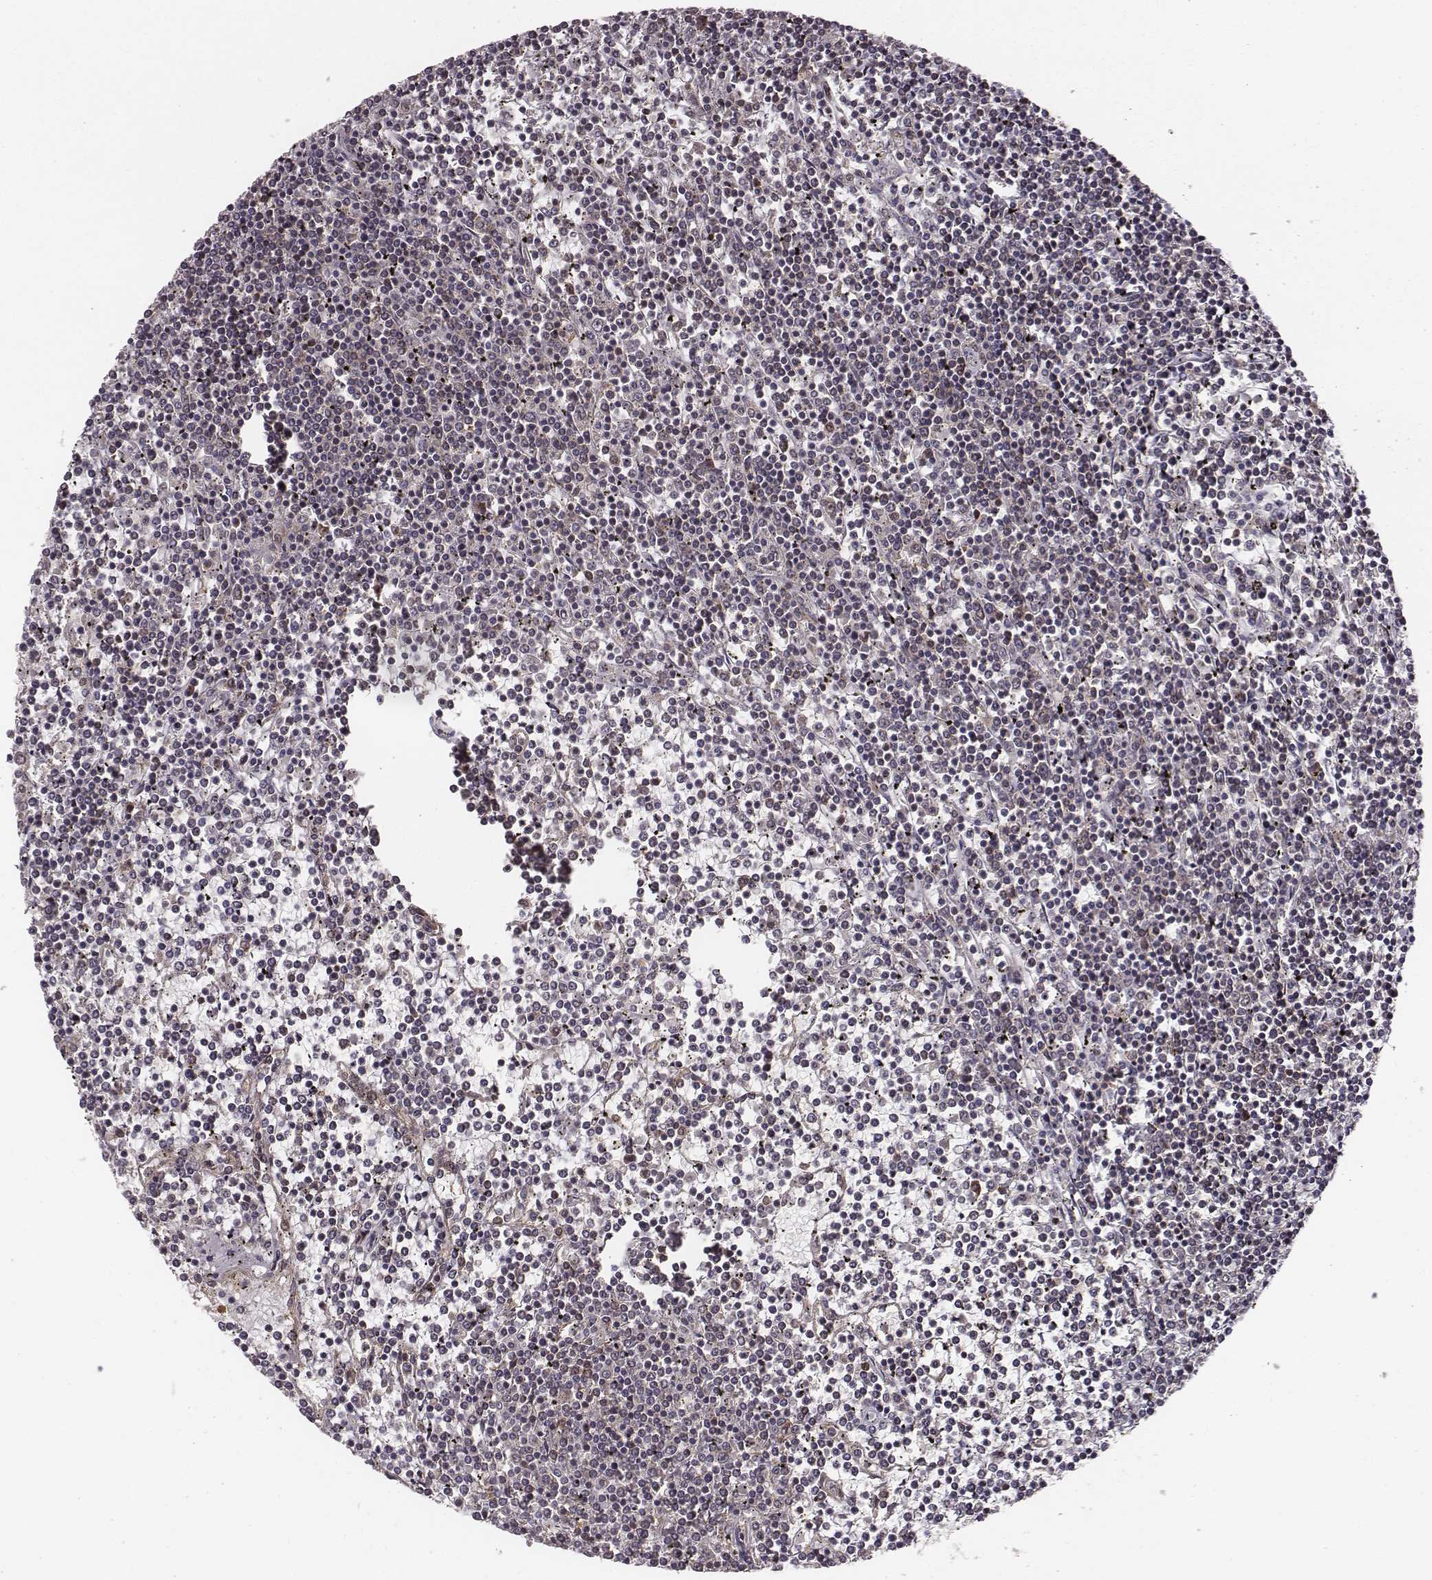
{"staining": {"intensity": "weak", "quantity": ">75%", "location": "cytoplasmic/membranous"}, "tissue": "lymphoma", "cell_type": "Tumor cells", "image_type": "cancer", "snomed": [{"axis": "morphology", "description": "Malignant lymphoma, non-Hodgkin's type, Low grade"}, {"axis": "topography", "description": "Spleen"}], "caption": "This image reveals IHC staining of human lymphoma, with low weak cytoplasmic/membranous expression in about >75% of tumor cells.", "gene": "VPS26A", "patient": {"sex": "female", "age": 19}}